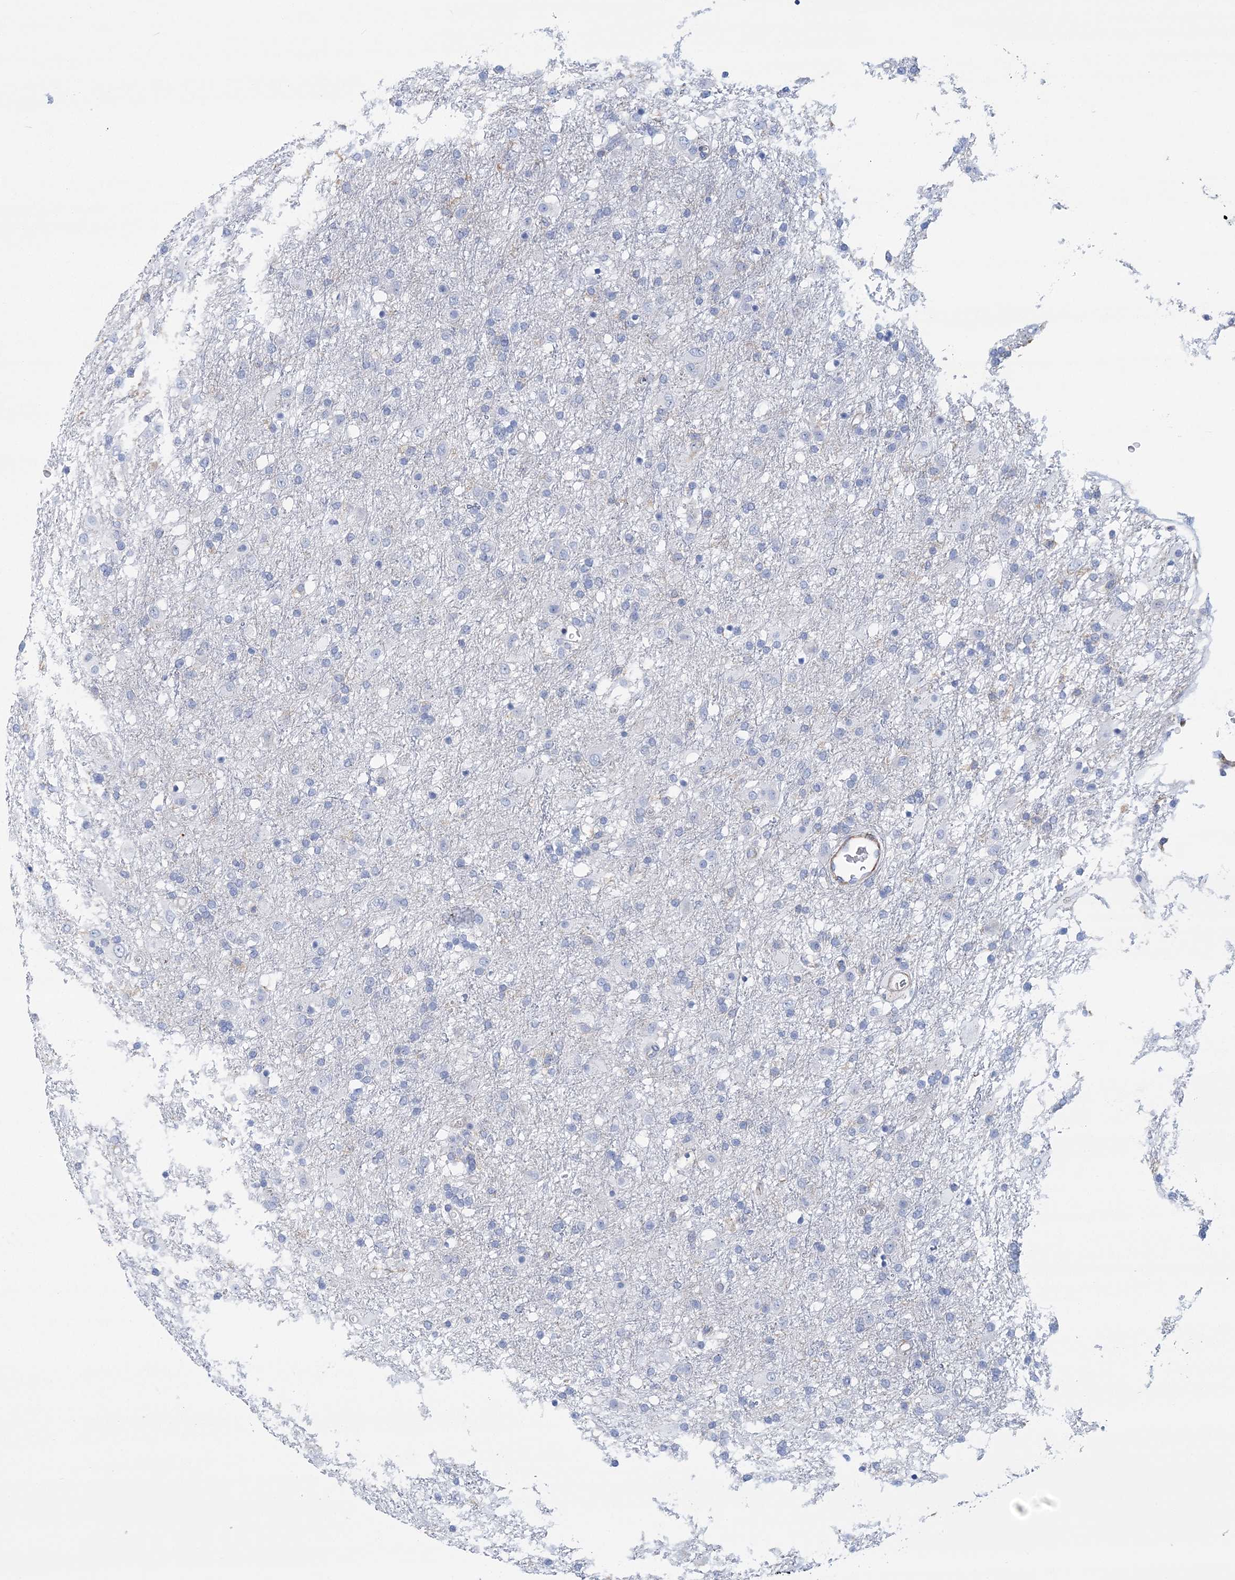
{"staining": {"intensity": "negative", "quantity": "none", "location": "none"}, "tissue": "glioma", "cell_type": "Tumor cells", "image_type": "cancer", "snomed": [{"axis": "morphology", "description": "Glioma, malignant, Low grade"}, {"axis": "topography", "description": "Brain"}], "caption": "DAB (3,3'-diaminobenzidine) immunohistochemical staining of low-grade glioma (malignant) demonstrates no significant expression in tumor cells. (DAB (3,3'-diaminobenzidine) immunohistochemistry, high magnification).", "gene": "C11orf21", "patient": {"sex": "male", "age": 65}}